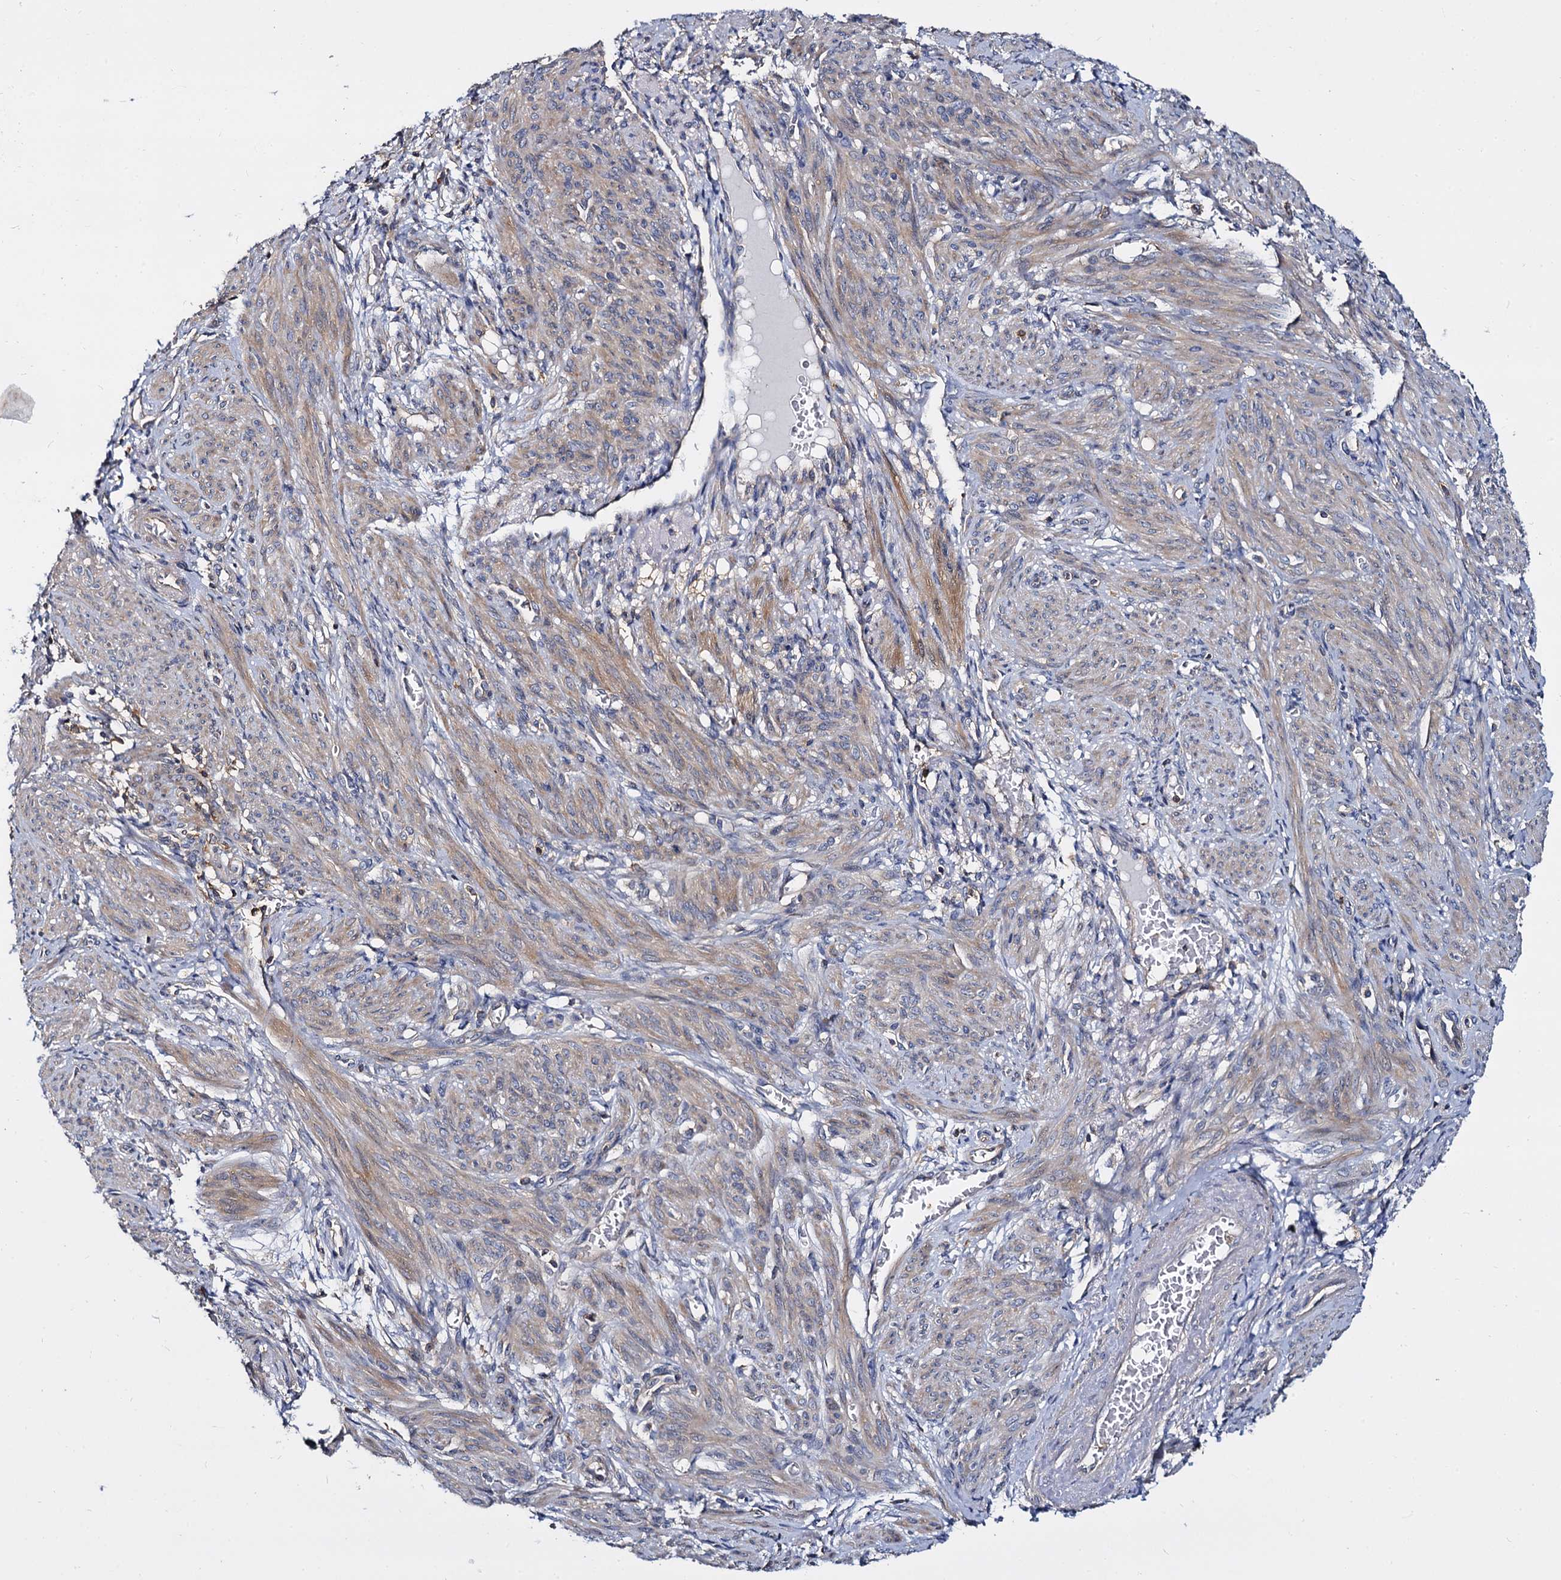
{"staining": {"intensity": "moderate", "quantity": "25%-75%", "location": "cytoplasmic/membranous"}, "tissue": "smooth muscle", "cell_type": "Smooth muscle cells", "image_type": "normal", "snomed": [{"axis": "morphology", "description": "Normal tissue, NOS"}, {"axis": "topography", "description": "Smooth muscle"}], "caption": "This micrograph shows immunohistochemistry (IHC) staining of unremarkable human smooth muscle, with medium moderate cytoplasmic/membranous positivity in about 25%-75% of smooth muscle cells.", "gene": "ANKRD13A", "patient": {"sex": "female", "age": 39}}